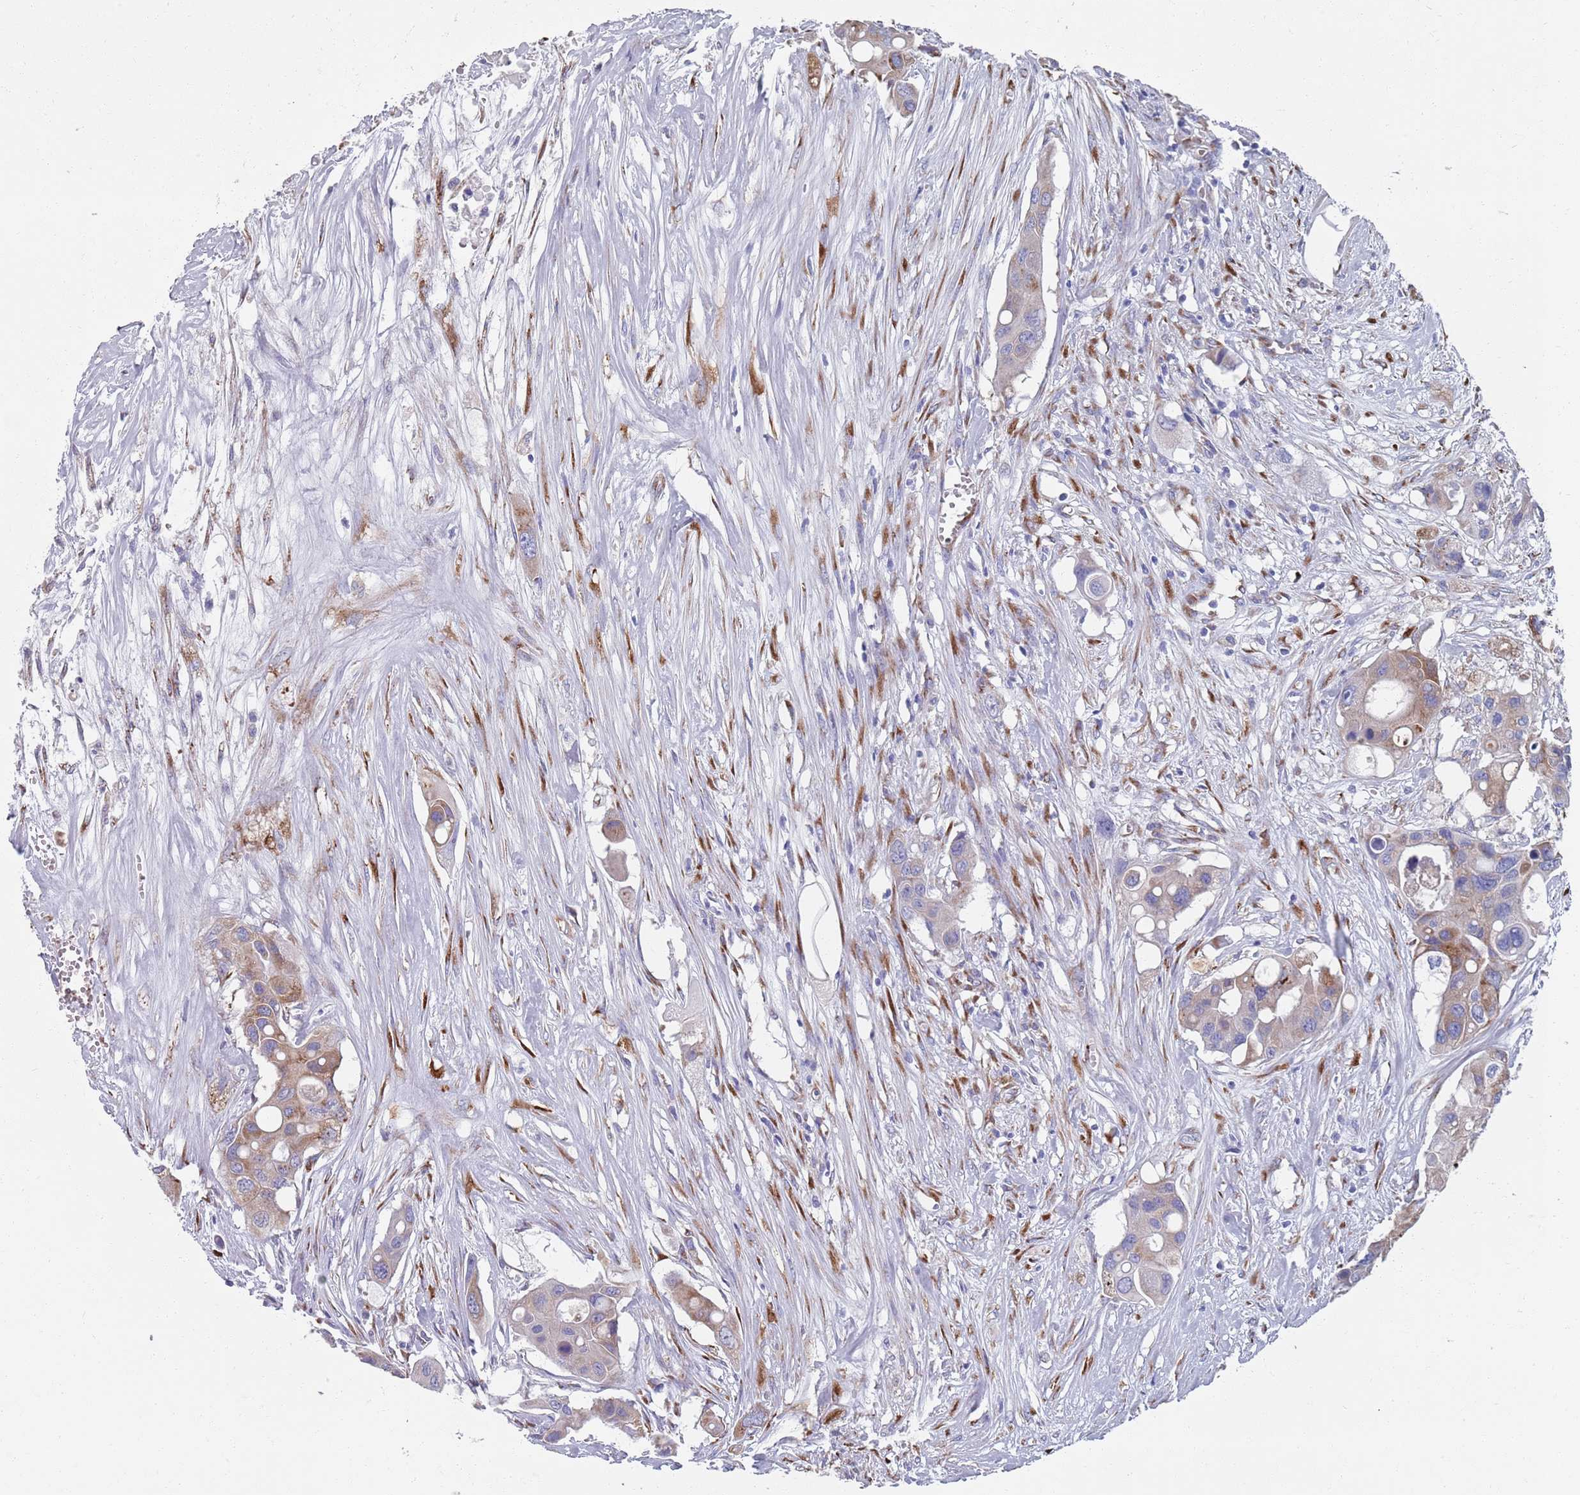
{"staining": {"intensity": "moderate", "quantity": "25%-75%", "location": "cytoplasmic/membranous"}, "tissue": "colorectal cancer", "cell_type": "Tumor cells", "image_type": "cancer", "snomed": [{"axis": "morphology", "description": "Adenocarcinoma, NOS"}, {"axis": "topography", "description": "Colon"}], "caption": "Tumor cells reveal moderate cytoplasmic/membranous positivity in about 25%-75% of cells in colorectal adenocarcinoma.", "gene": "PLOD1", "patient": {"sex": "male", "age": 77}}